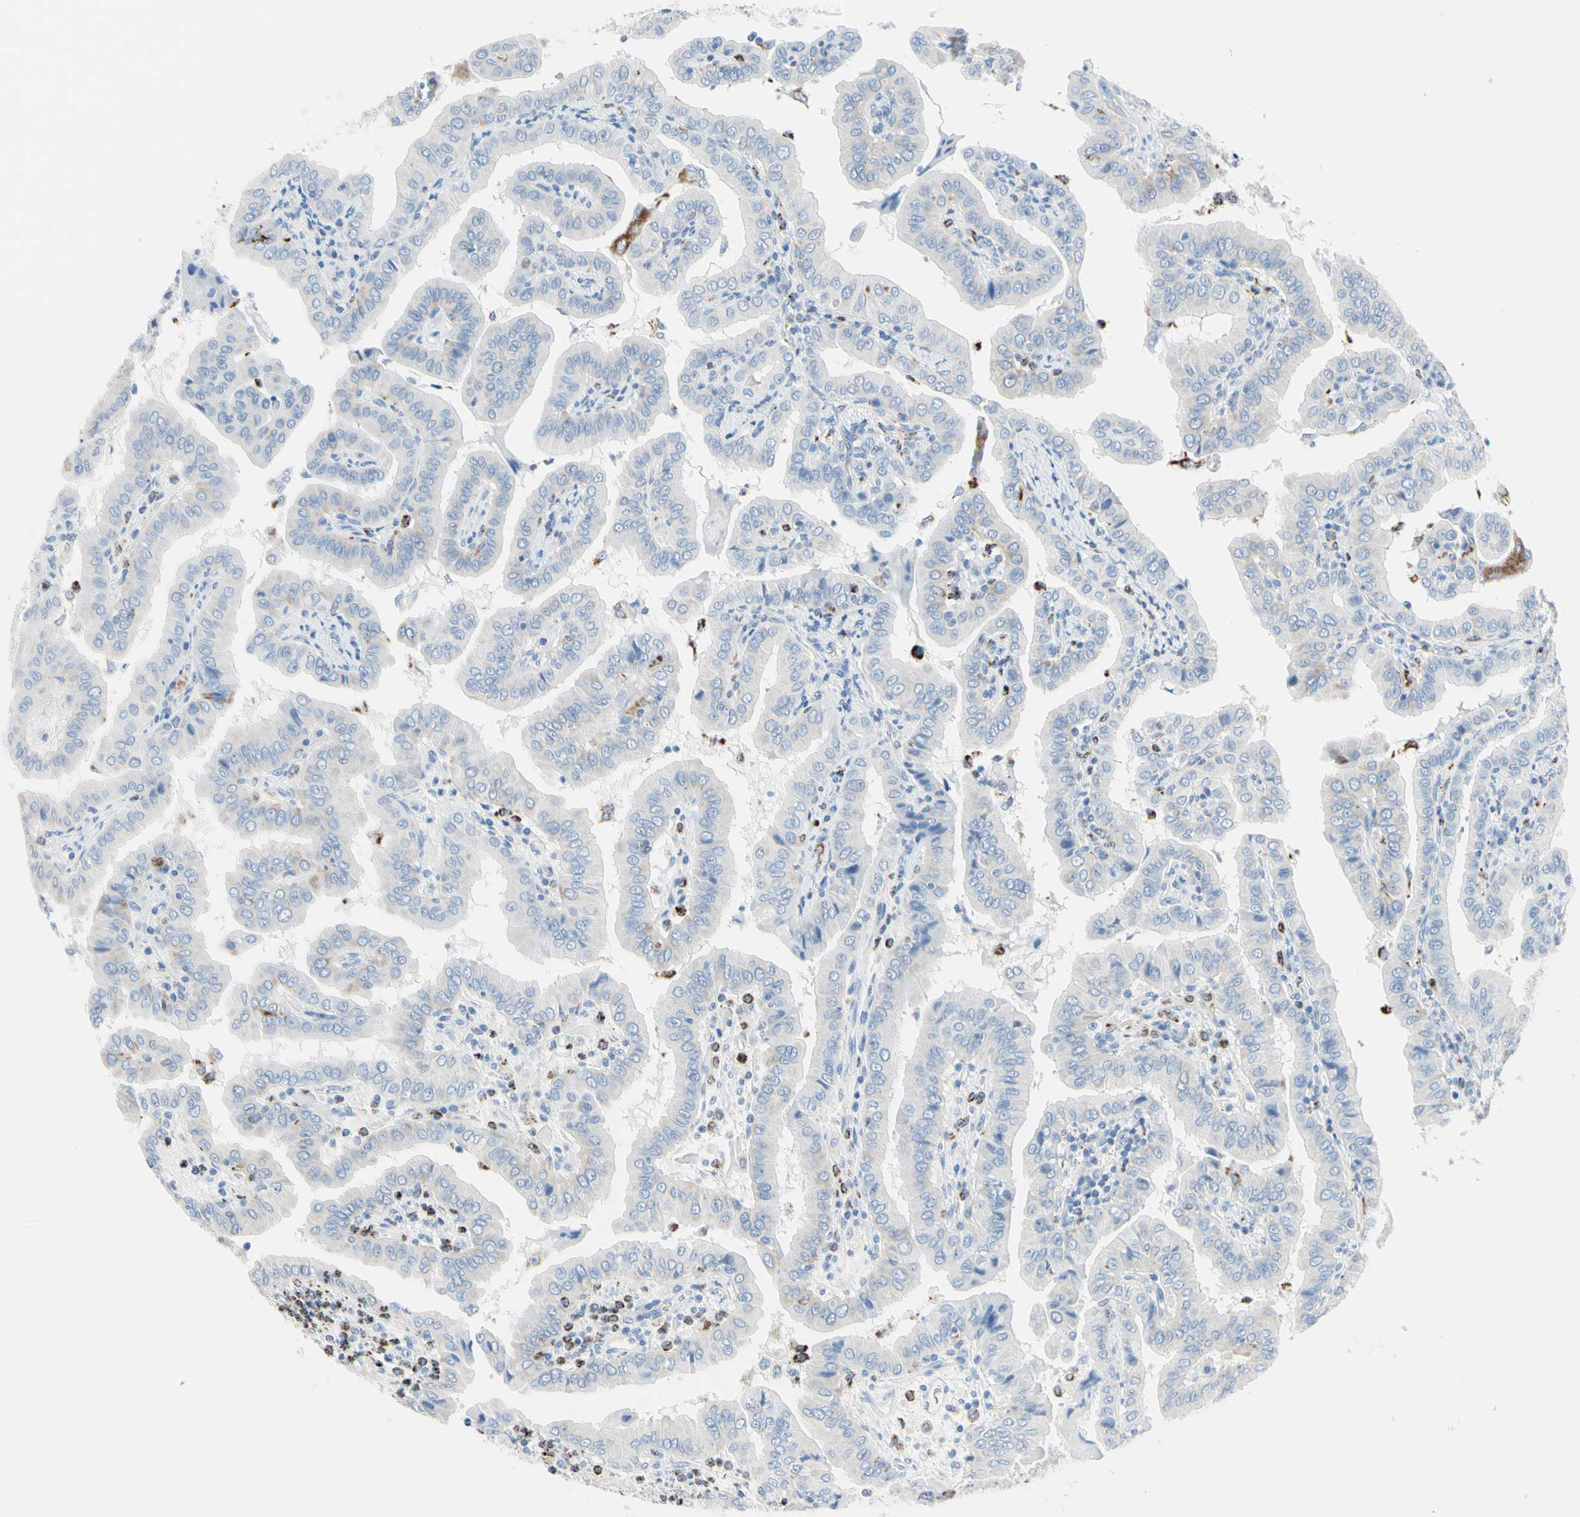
{"staining": {"intensity": "negative", "quantity": "none", "location": "none"}, "tissue": "thyroid cancer", "cell_type": "Tumor cells", "image_type": "cancer", "snomed": [{"axis": "morphology", "description": "Papillary adenocarcinoma, NOS"}, {"axis": "topography", "description": "Thyroid gland"}], "caption": "This histopathology image is of thyroid papillary adenocarcinoma stained with IHC to label a protein in brown with the nuclei are counter-stained blue. There is no positivity in tumor cells. (Stains: DAB IHC with hematoxylin counter stain, Microscopy: brightfield microscopy at high magnification).", "gene": "CYSLTR1", "patient": {"sex": "male", "age": 33}}